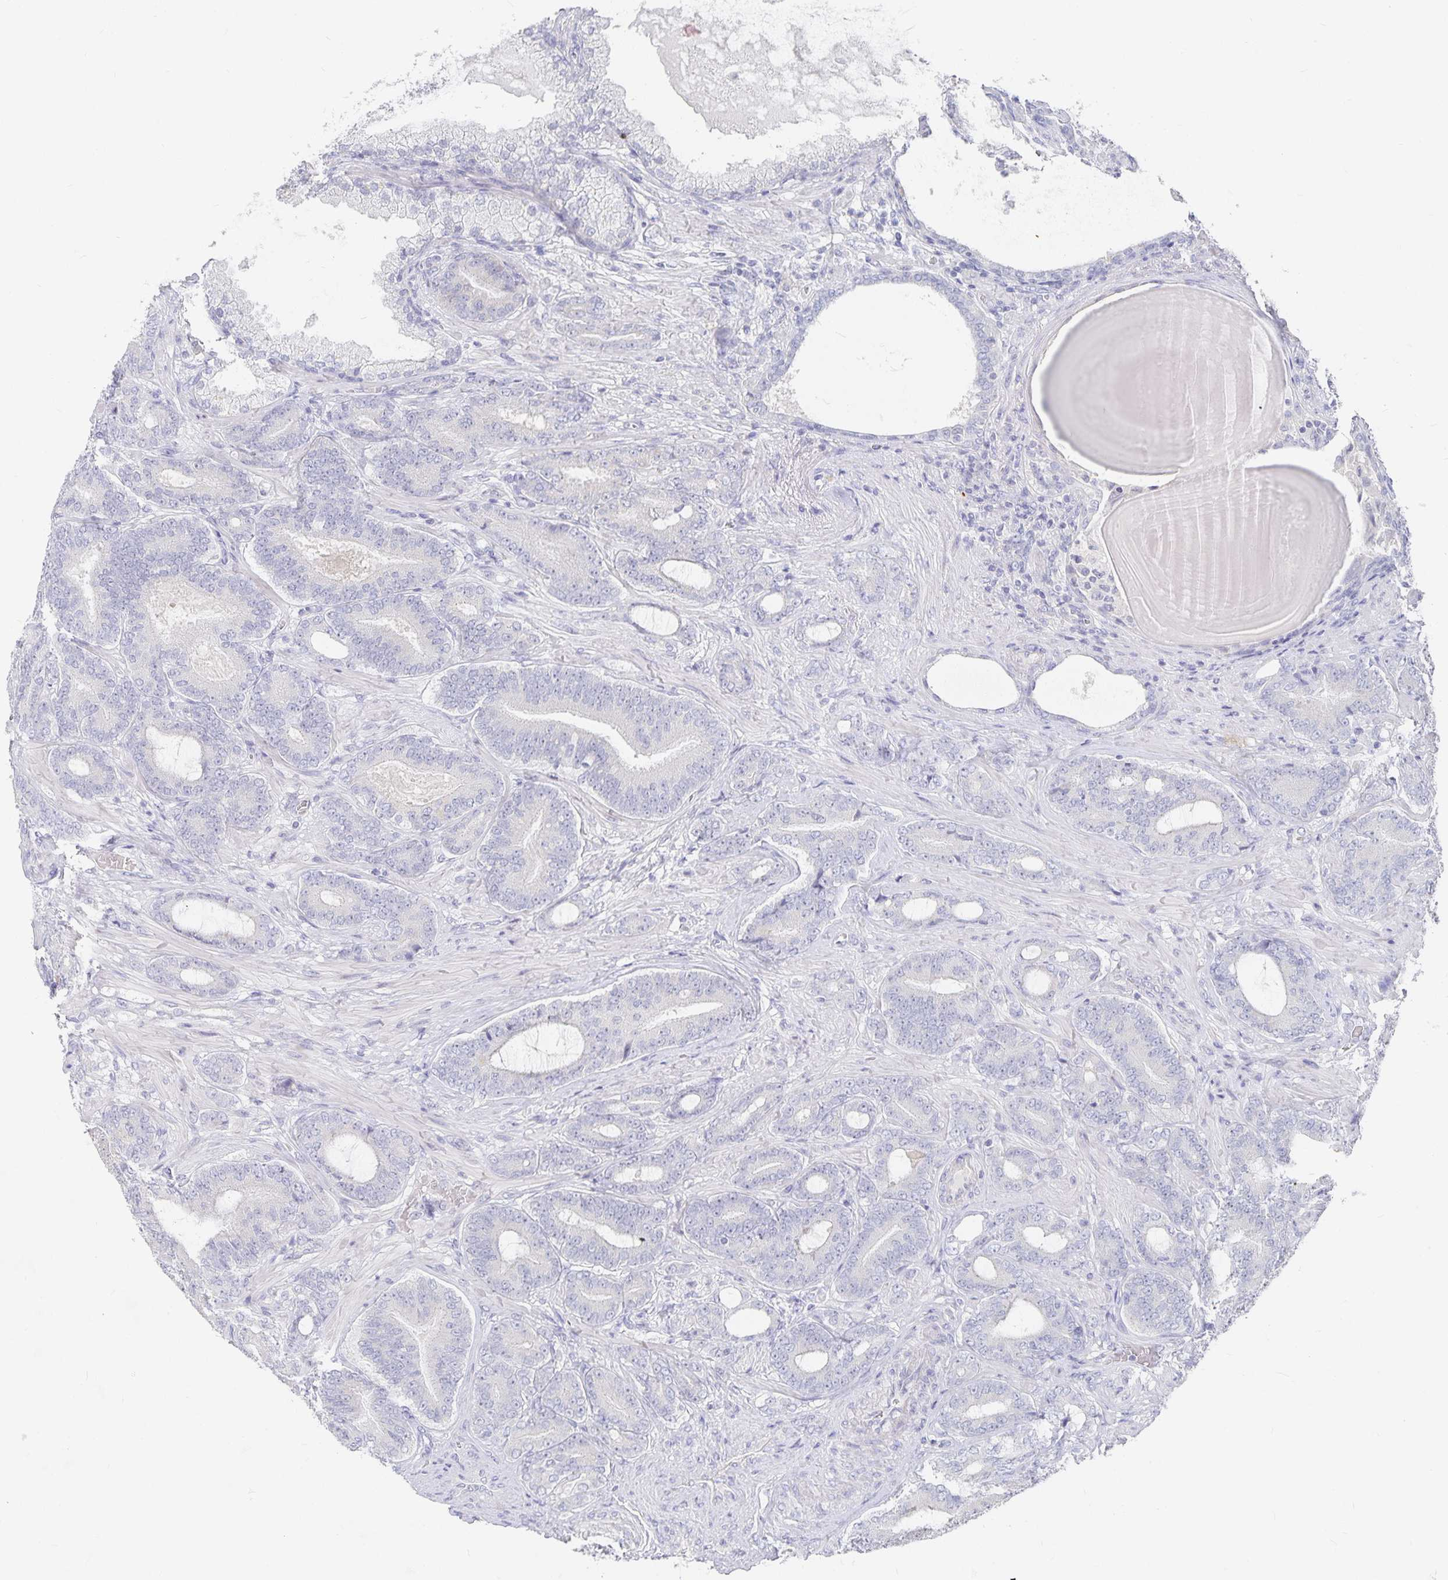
{"staining": {"intensity": "negative", "quantity": "none", "location": "none"}, "tissue": "prostate cancer", "cell_type": "Tumor cells", "image_type": "cancer", "snomed": [{"axis": "morphology", "description": "Adenocarcinoma, High grade"}, {"axis": "topography", "description": "Prostate"}], "caption": "This is an immunohistochemistry micrograph of human prostate cancer (adenocarcinoma (high-grade)). There is no staining in tumor cells.", "gene": "DNAH9", "patient": {"sex": "male", "age": 62}}